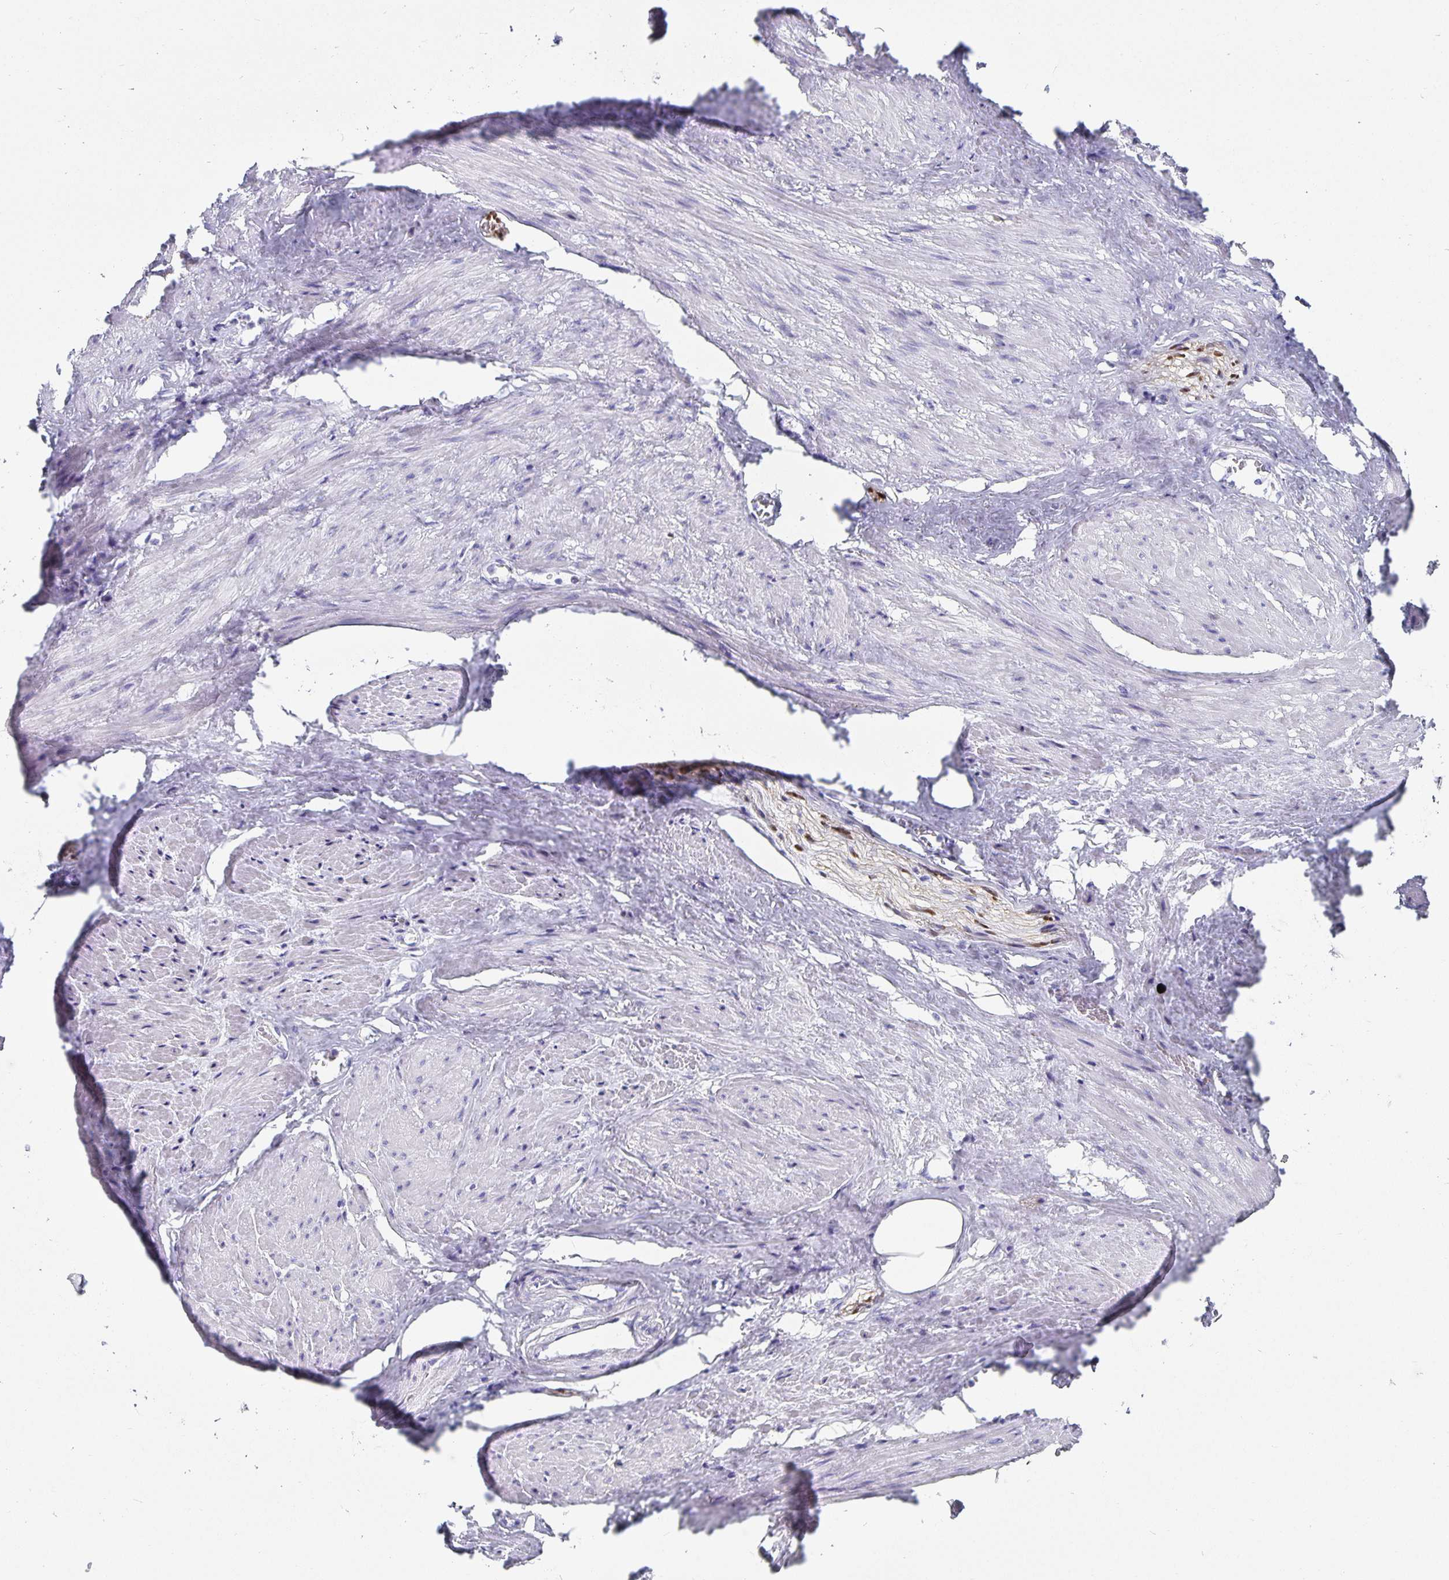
{"staining": {"intensity": "negative", "quantity": "none", "location": "none"}, "tissue": "adipose tissue", "cell_type": "Adipocytes", "image_type": "normal", "snomed": [{"axis": "morphology", "description": "Normal tissue, NOS"}, {"axis": "topography", "description": "Prostate"}, {"axis": "topography", "description": "Peripheral nerve tissue"}], "caption": "The immunohistochemistry histopathology image has no significant expression in adipocytes of adipose tissue.", "gene": "CHGA", "patient": {"sex": "male", "age": 55}}